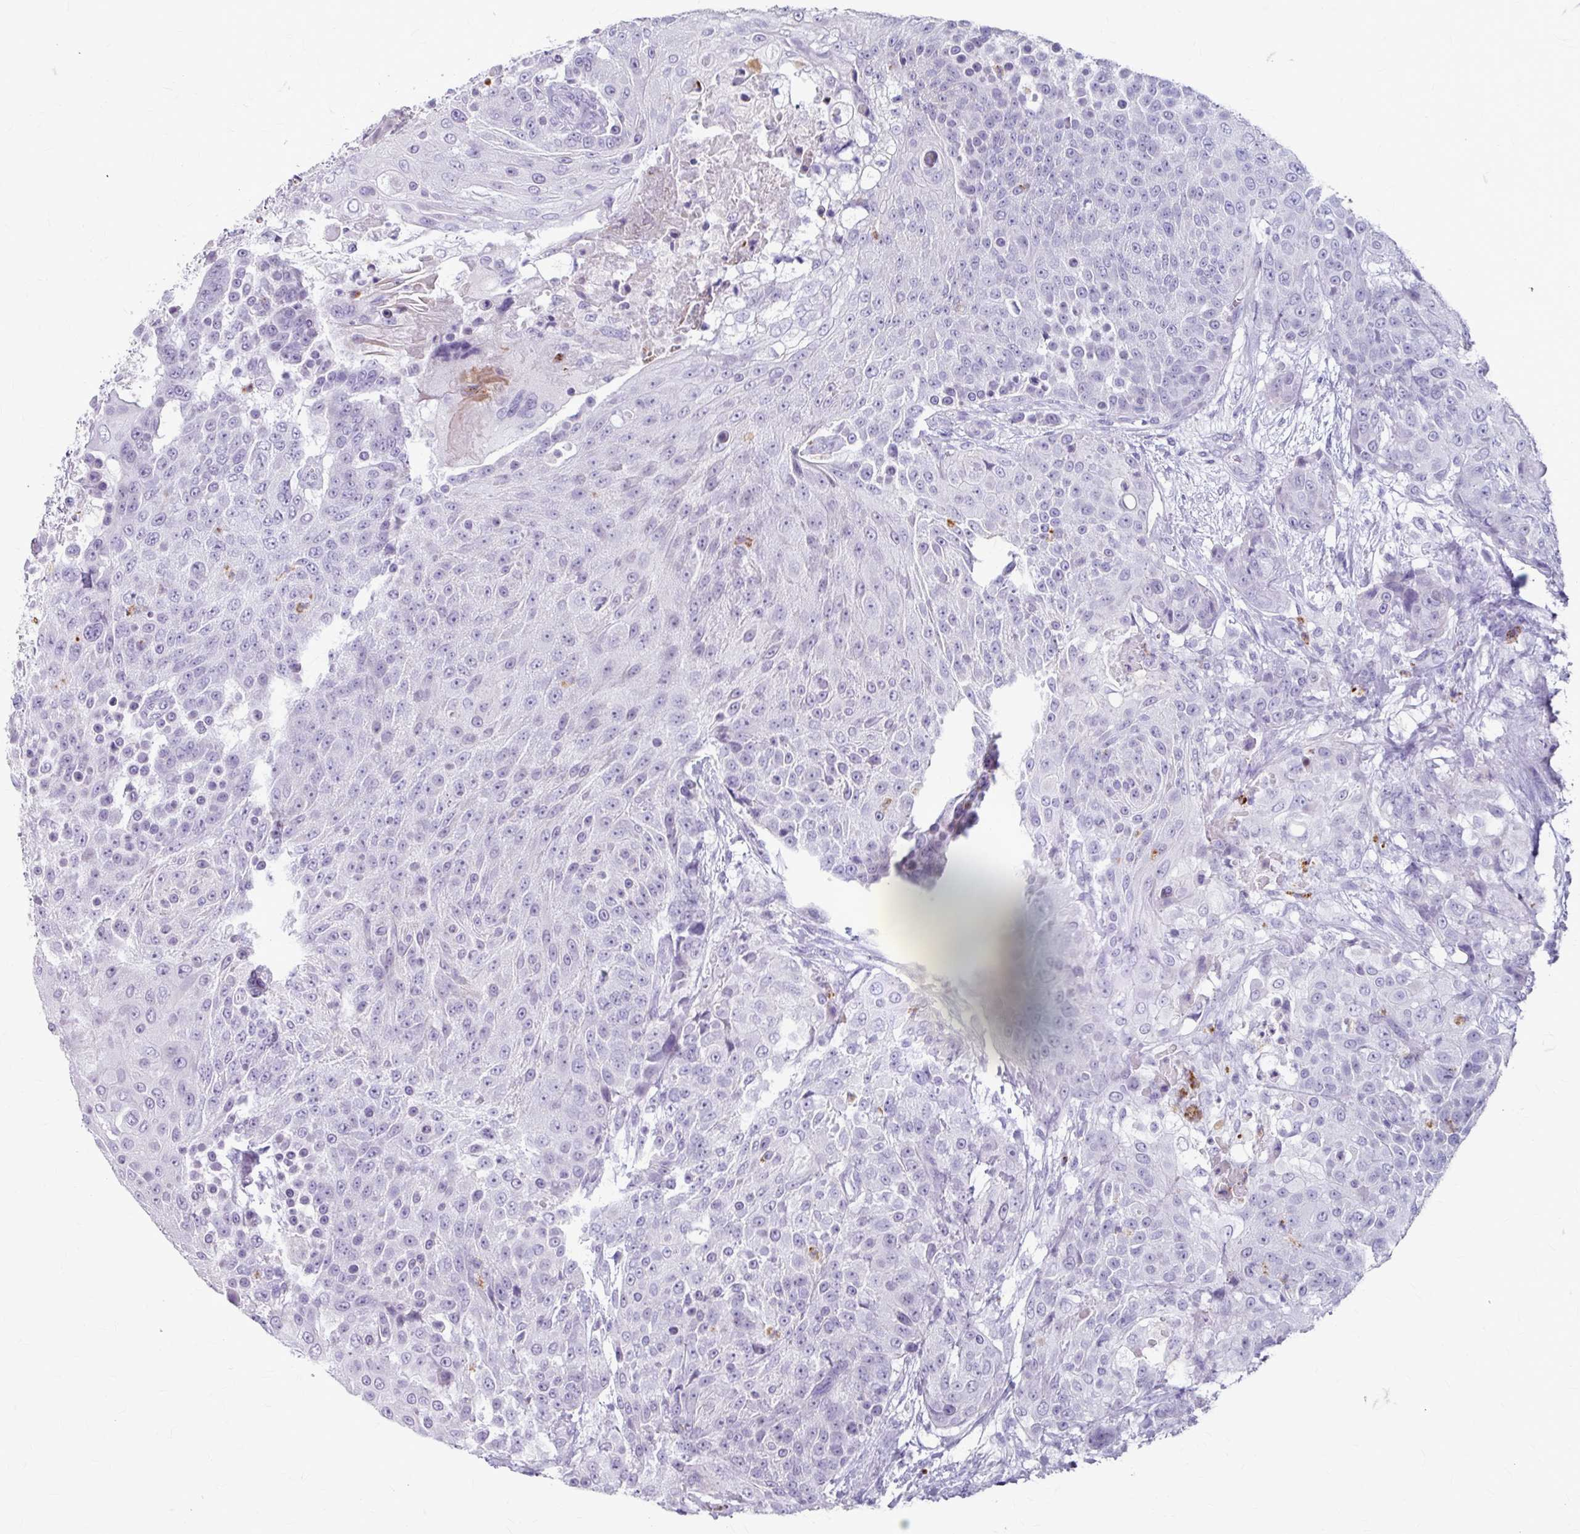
{"staining": {"intensity": "negative", "quantity": "none", "location": "none"}, "tissue": "urothelial cancer", "cell_type": "Tumor cells", "image_type": "cancer", "snomed": [{"axis": "morphology", "description": "Urothelial carcinoma, High grade"}, {"axis": "topography", "description": "Urinary bladder"}], "caption": "Immunohistochemistry of human high-grade urothelial carcinoma exhibits no positivity in tumor cells. (Brightfield microscopy of DAB IHC at high magnification).", "gene": "ANKRD1", "patient": {"sex": "female", "age": 63}}